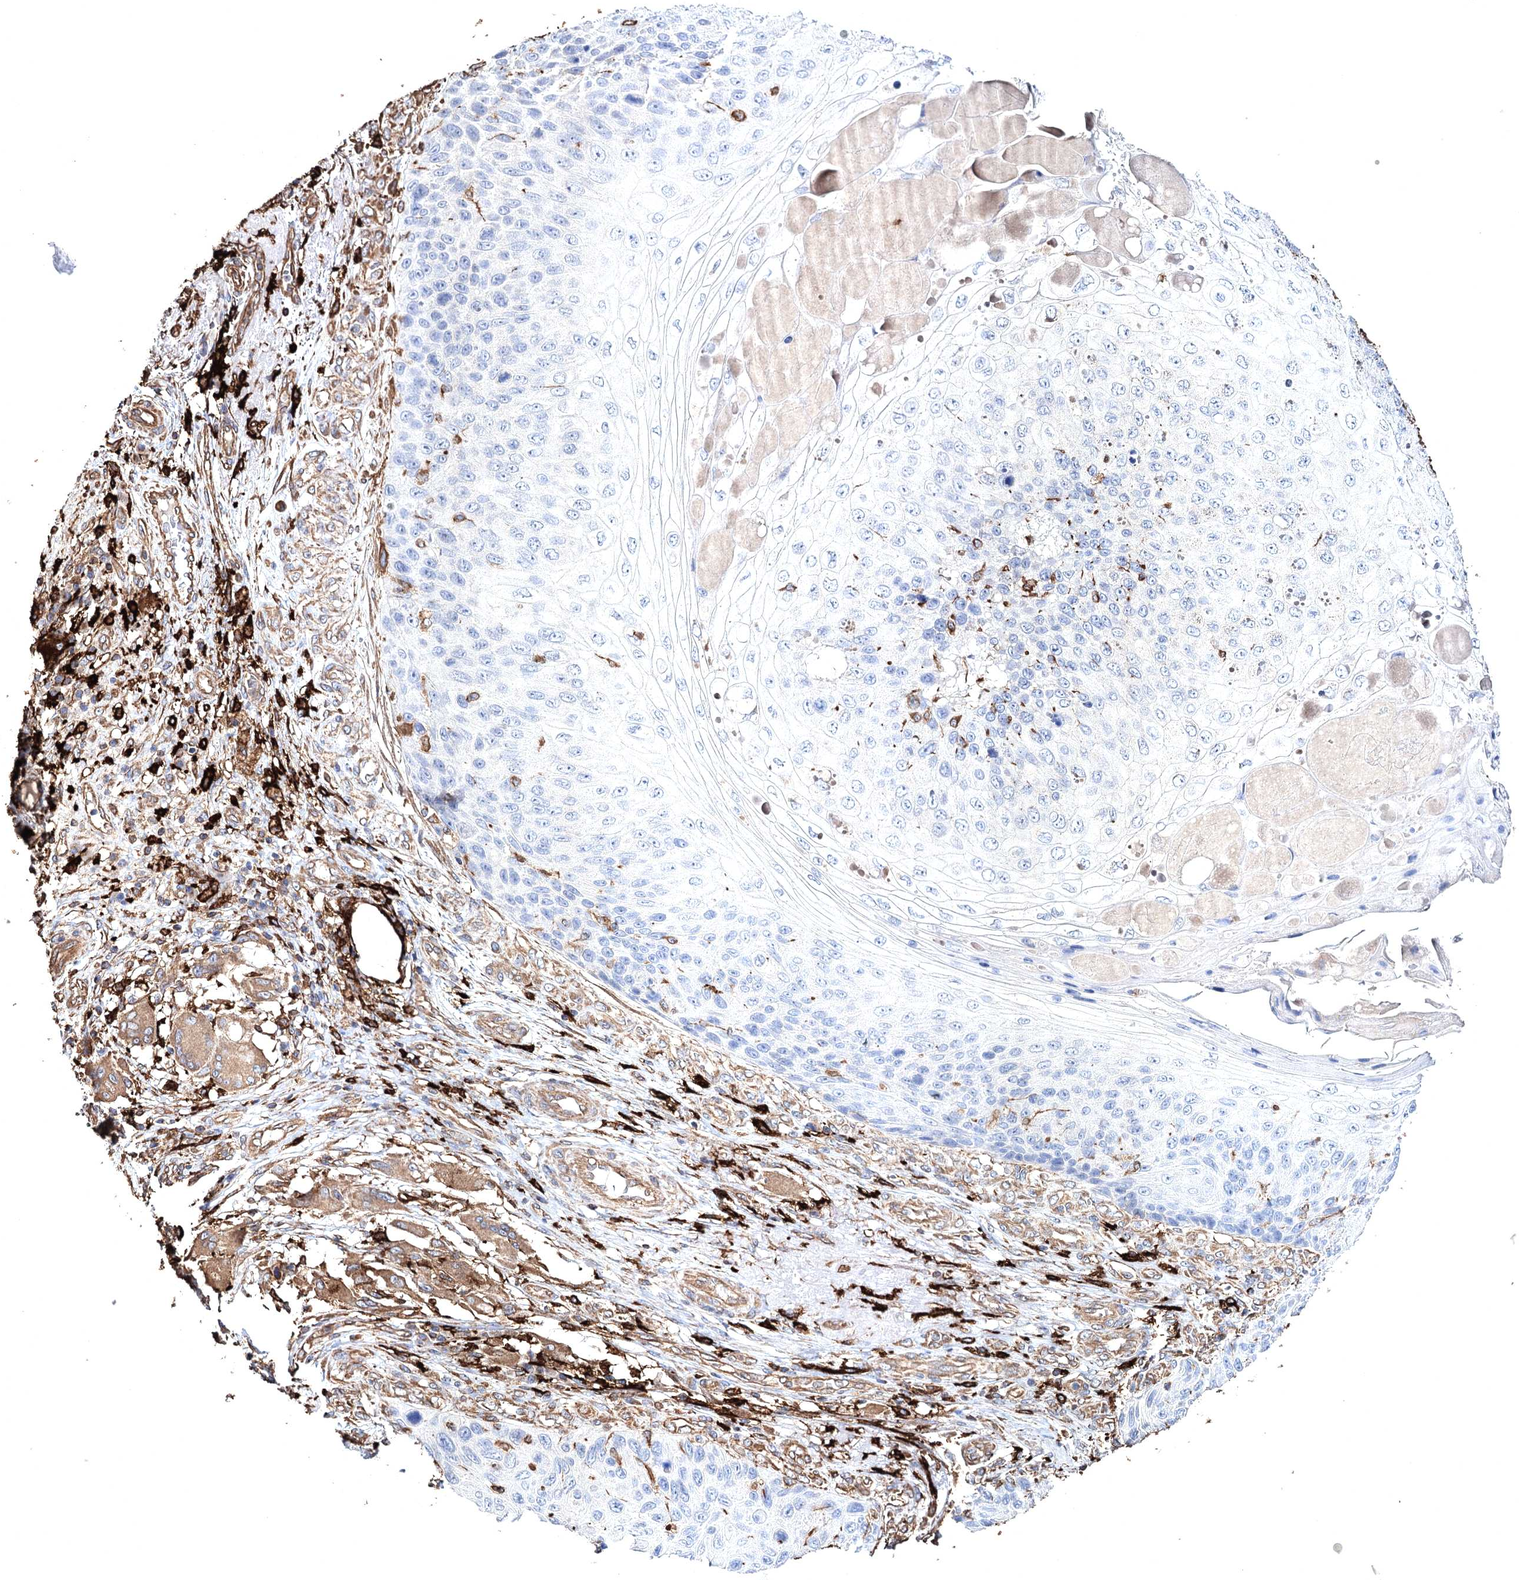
{"staining": {"intensity": "negative", "quantity": "none", "location": "none"}, "tissue": "skin cancer", "cell_type": "Tumor cells", "image_type": "cancer", "snomed": [{"axis": "morphology", "description": "Squamous cell carcinoma, NOS"}, {"axis": "topography", "description": "Skin"}], "caption": "The immunohistochemistry (IHC) image has no significant positivity in tumor cells of skin cancer tissue.", "gene": "CLEC4M", "patient": {"sex": "female", "age": 88}}